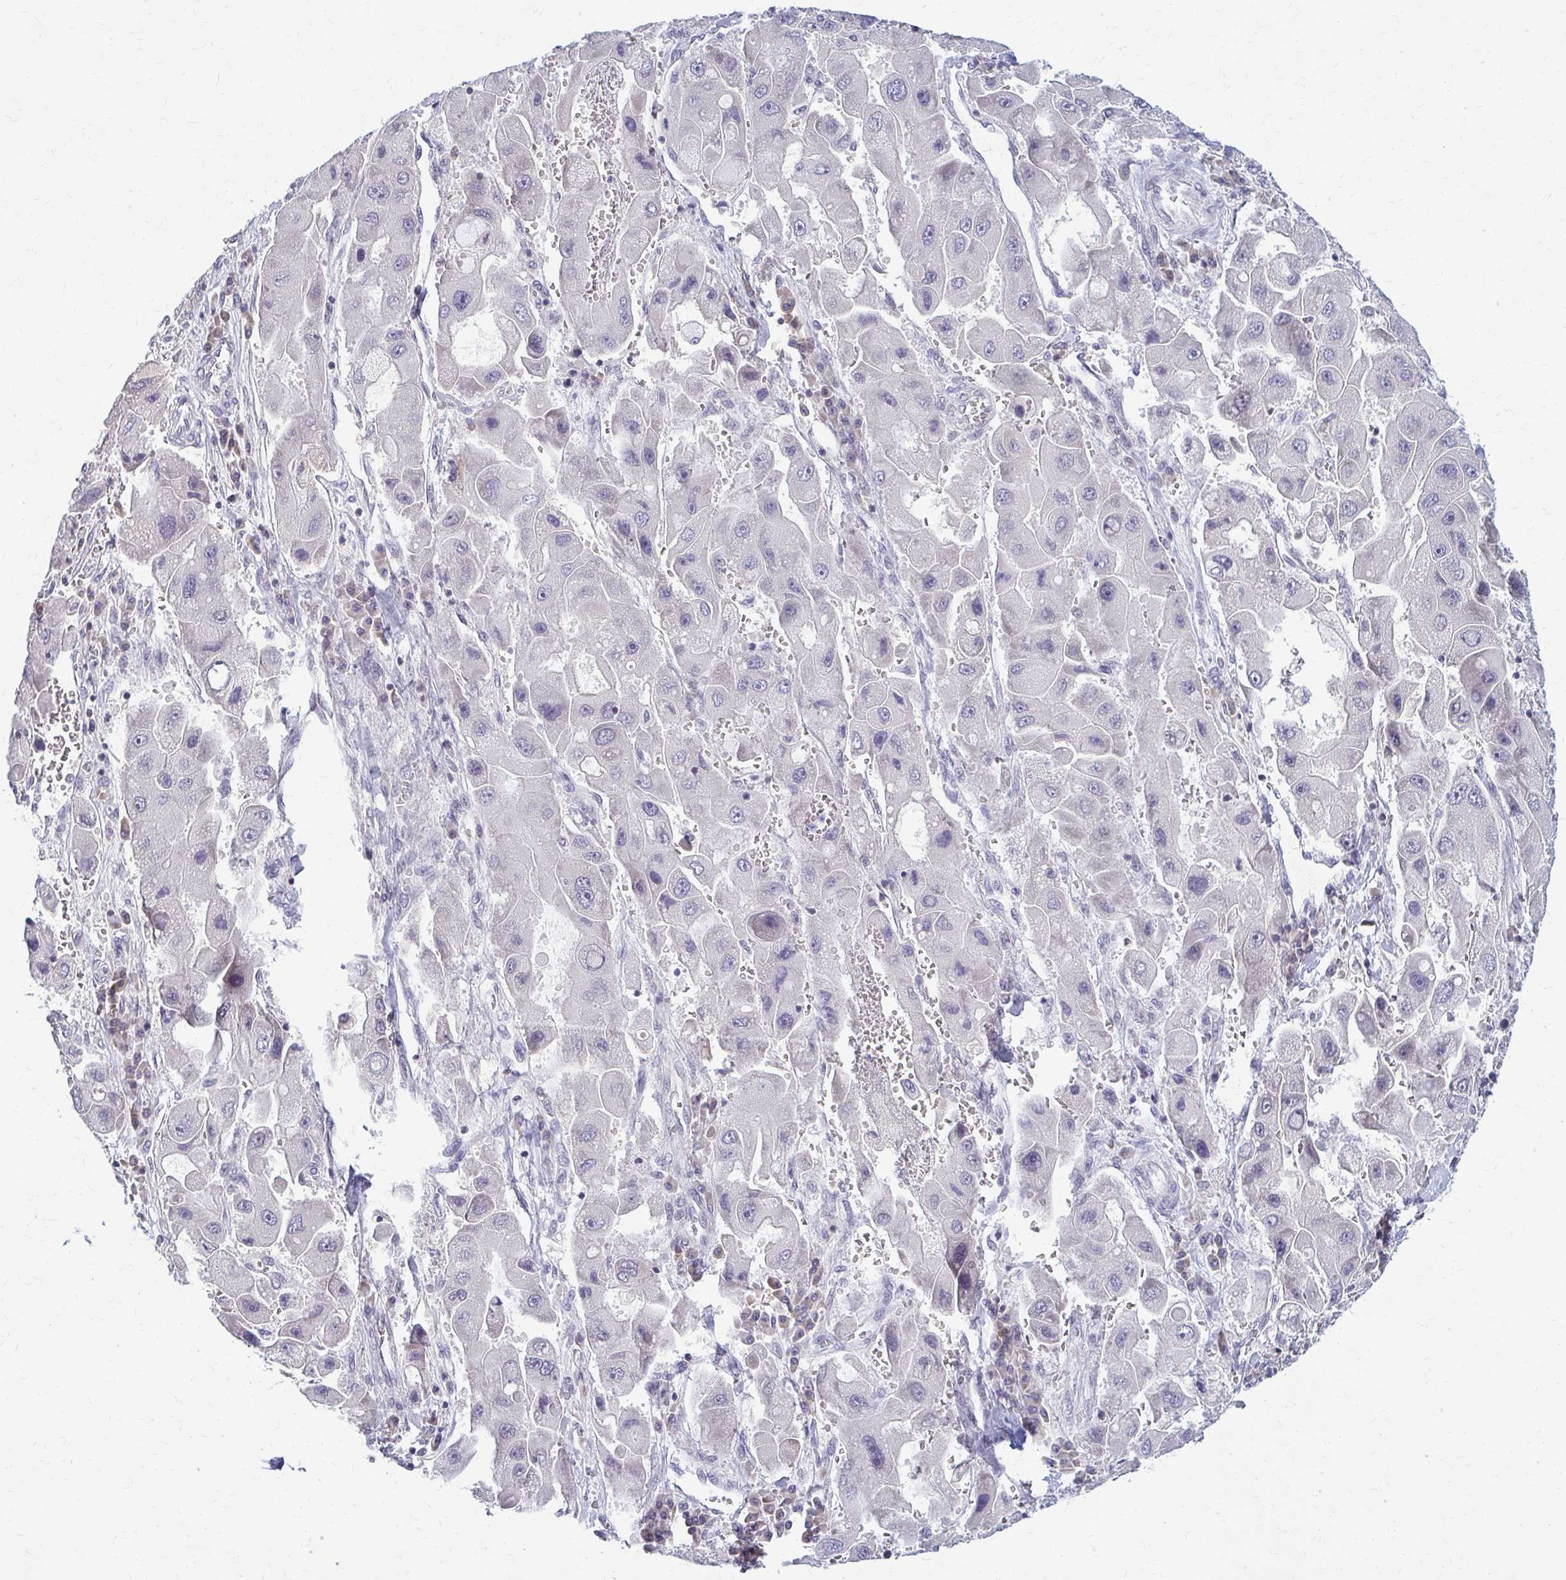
{"staining": {"intensity": "negative", "quantity": "none", "location": "none"}, "tissue": "liver cancer", "cell_type": "Tumor cells", "image_type": "cancer", "snomed": [{"axis": "morphology", "description": "Carcinoma, Hepatocellular, NOS"}, {"axis": "topography", "description": "Liver"}], "caption": "Hepatocellular carcinoma (liver) was stained to show a protein in brown. There is no significant positivity in tumor cells. (Immunohistochemistry (ihc), brightfield microscopy, high magnification).", "gene": "MCRIP2", "patient": {"sex": "male", "age": 24}}